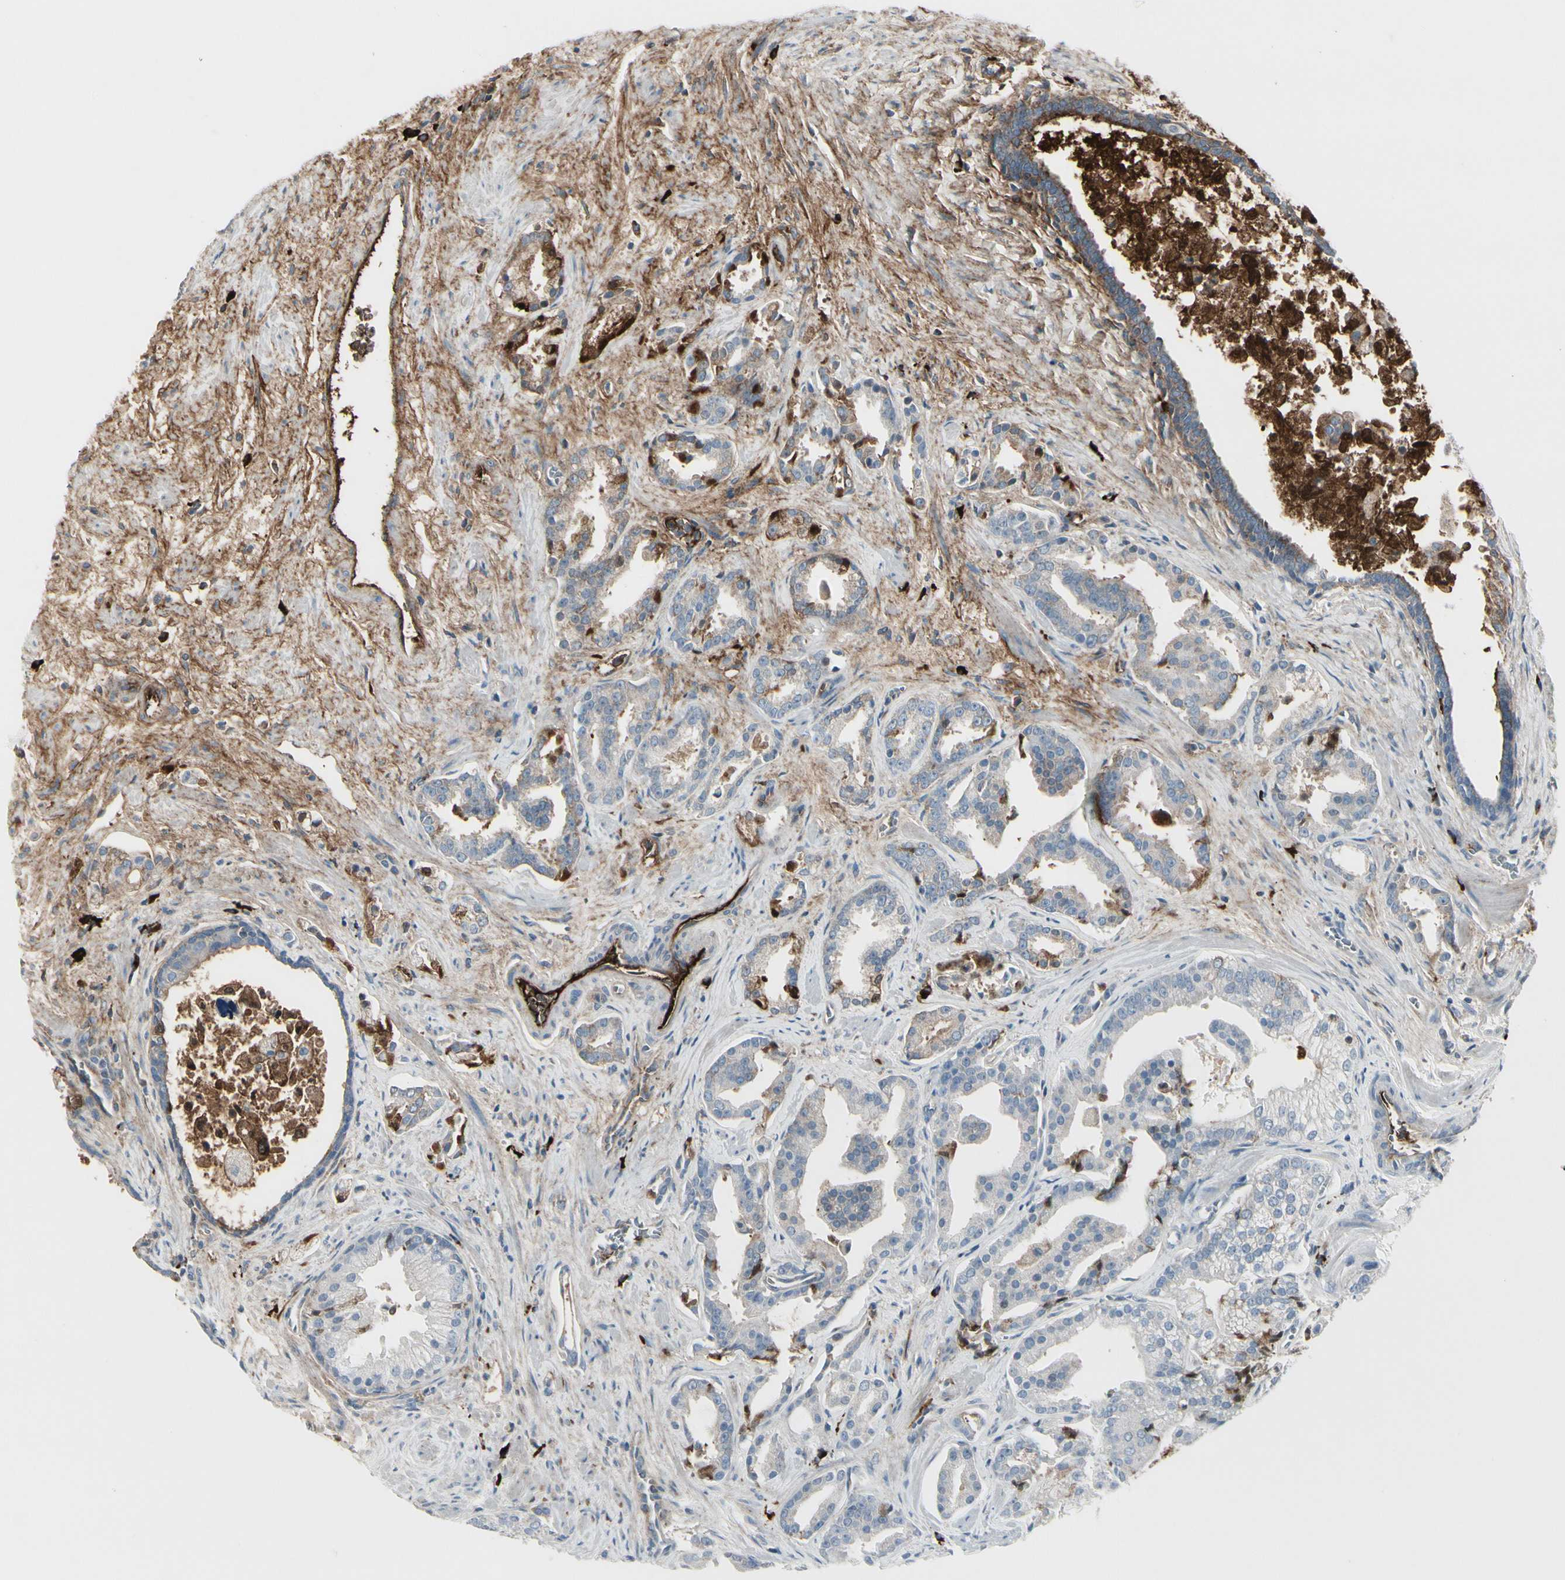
{"staining": {"intensity": "moderate", "quantity": "<25%", "location": "cytoplasmic/membranous,nuclear"}, "tissue": "prostate cancer", "cell_type": "Tumor cells", "image_type": "cancer", "snomed": [{"axis": "morphology", "description": "Adenocarcinoma, High grade"}, {"axis": "topography", "description": "Prostate"}], "caption": "Human prostate cancer (adenocarcinoma (high-grade)) stained with a protein marker exhibits moderate staining in tumor cells.", "gene": "IGHG1", "patient": {"sex": "male", "age": 67}}